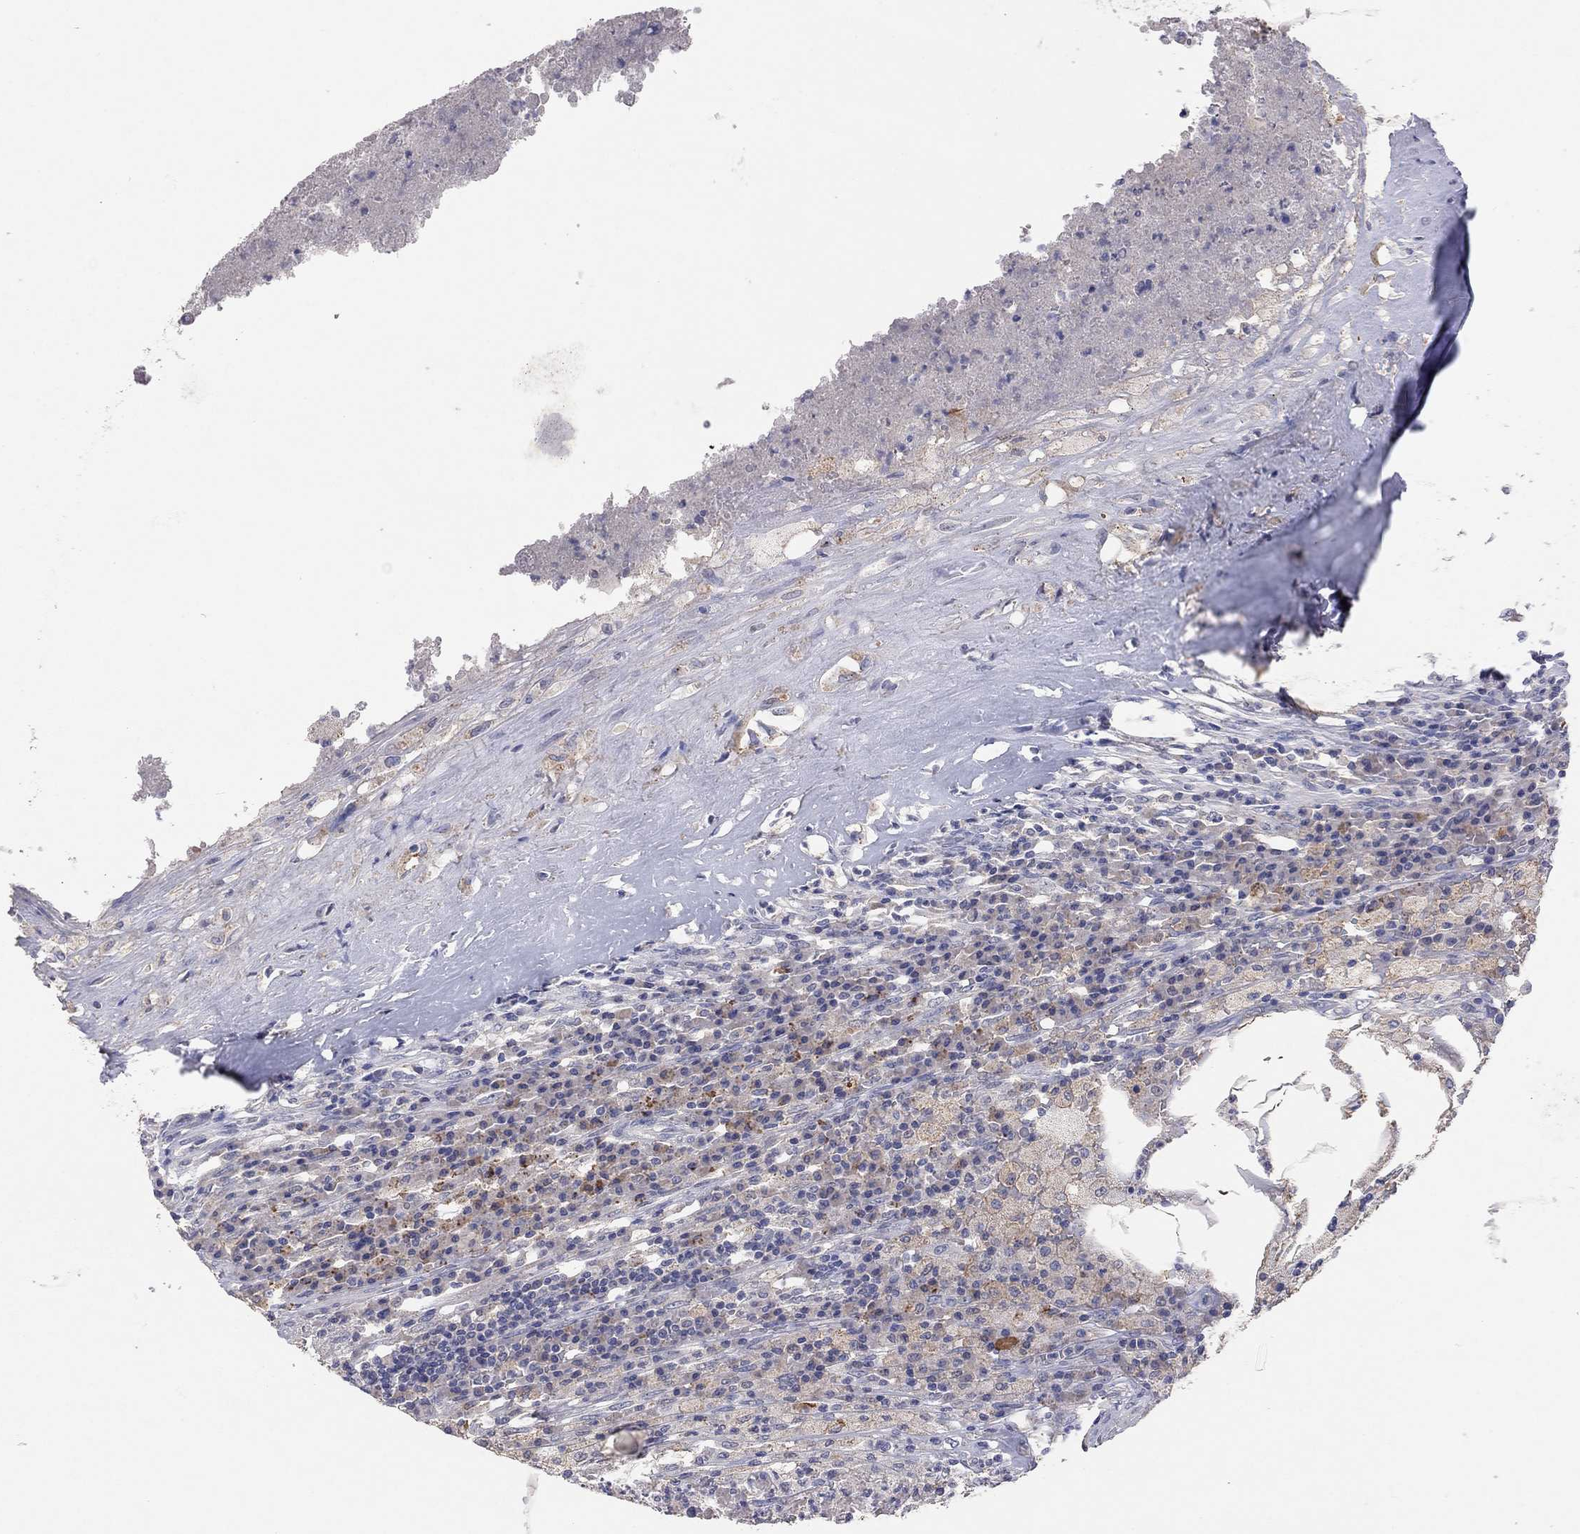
{"staining": {"intensity": "weak", "quantity": ">75%", "location": "cytoplasmic/membranous"}, "tissue": "testis cancer", "cell_type": "Tumor cells", "image_type": "cancer", "snomed": [{"axis": "morphology", "description": "Necrosis, NOS"}, {"axis": "morphology", "description": "Carcinoma, Embryonal, NOS"}, {"axis": "topography", "description": "Testis"}], "caption": "Human embryonal carcinoma (testis) stained with a brown dye demonstrates weak cytoplasmic/membranous positive staining in about >75% of tumor cells.", "gene": "MMP13", "patient": {"sex": "male", "age": 19}}